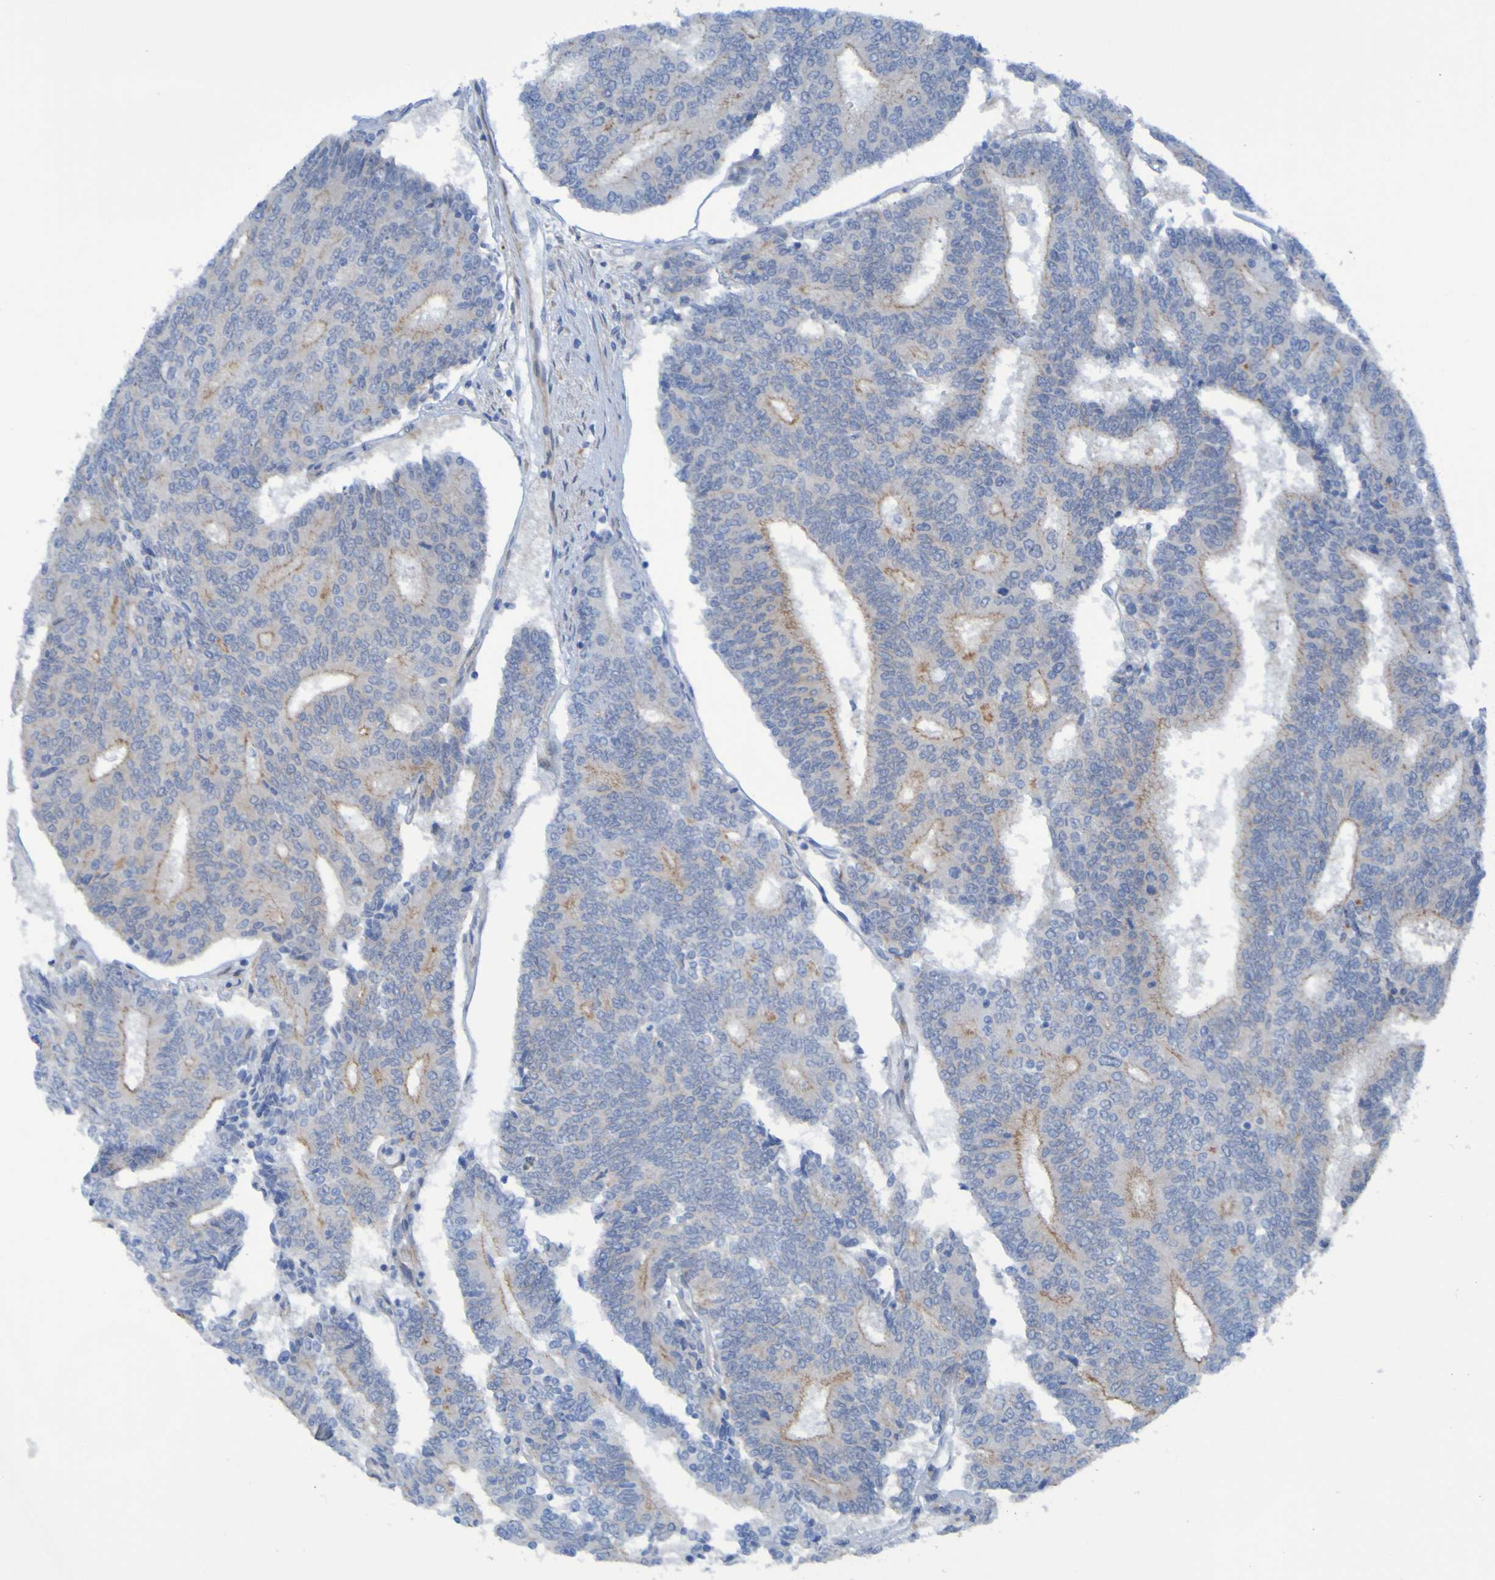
{"staining": {"intensity": "moderate", "quantity": "25%-75%", "location": "cytoplasmic/membranous"}, "tissue": "prostate cancer", "cell_type": "Tumor cells", "image_type": "cancer", "snomed": [{"axis": "morphology", "description": "Normal tissue, NOS"}, {"axis": "morphology", "description": "Adenocarcinoma, High grade"}, {"axis": "topography", "description": "Prostate"}, {"axis": "topography", "description": "Seminal veicle"}], "caption": "A micrograph of prostate adenocarcinoma (high-grade) stained for a protein exhibits moderate cytoplasmic/membranous brown staining in tumor cells. (Stains: DAB in brown, nuclei in blue, Microscopy: brightfield microscopy at high magnification).", "gene": "LPP", "patient": {"sex": "male", "age": 55}}